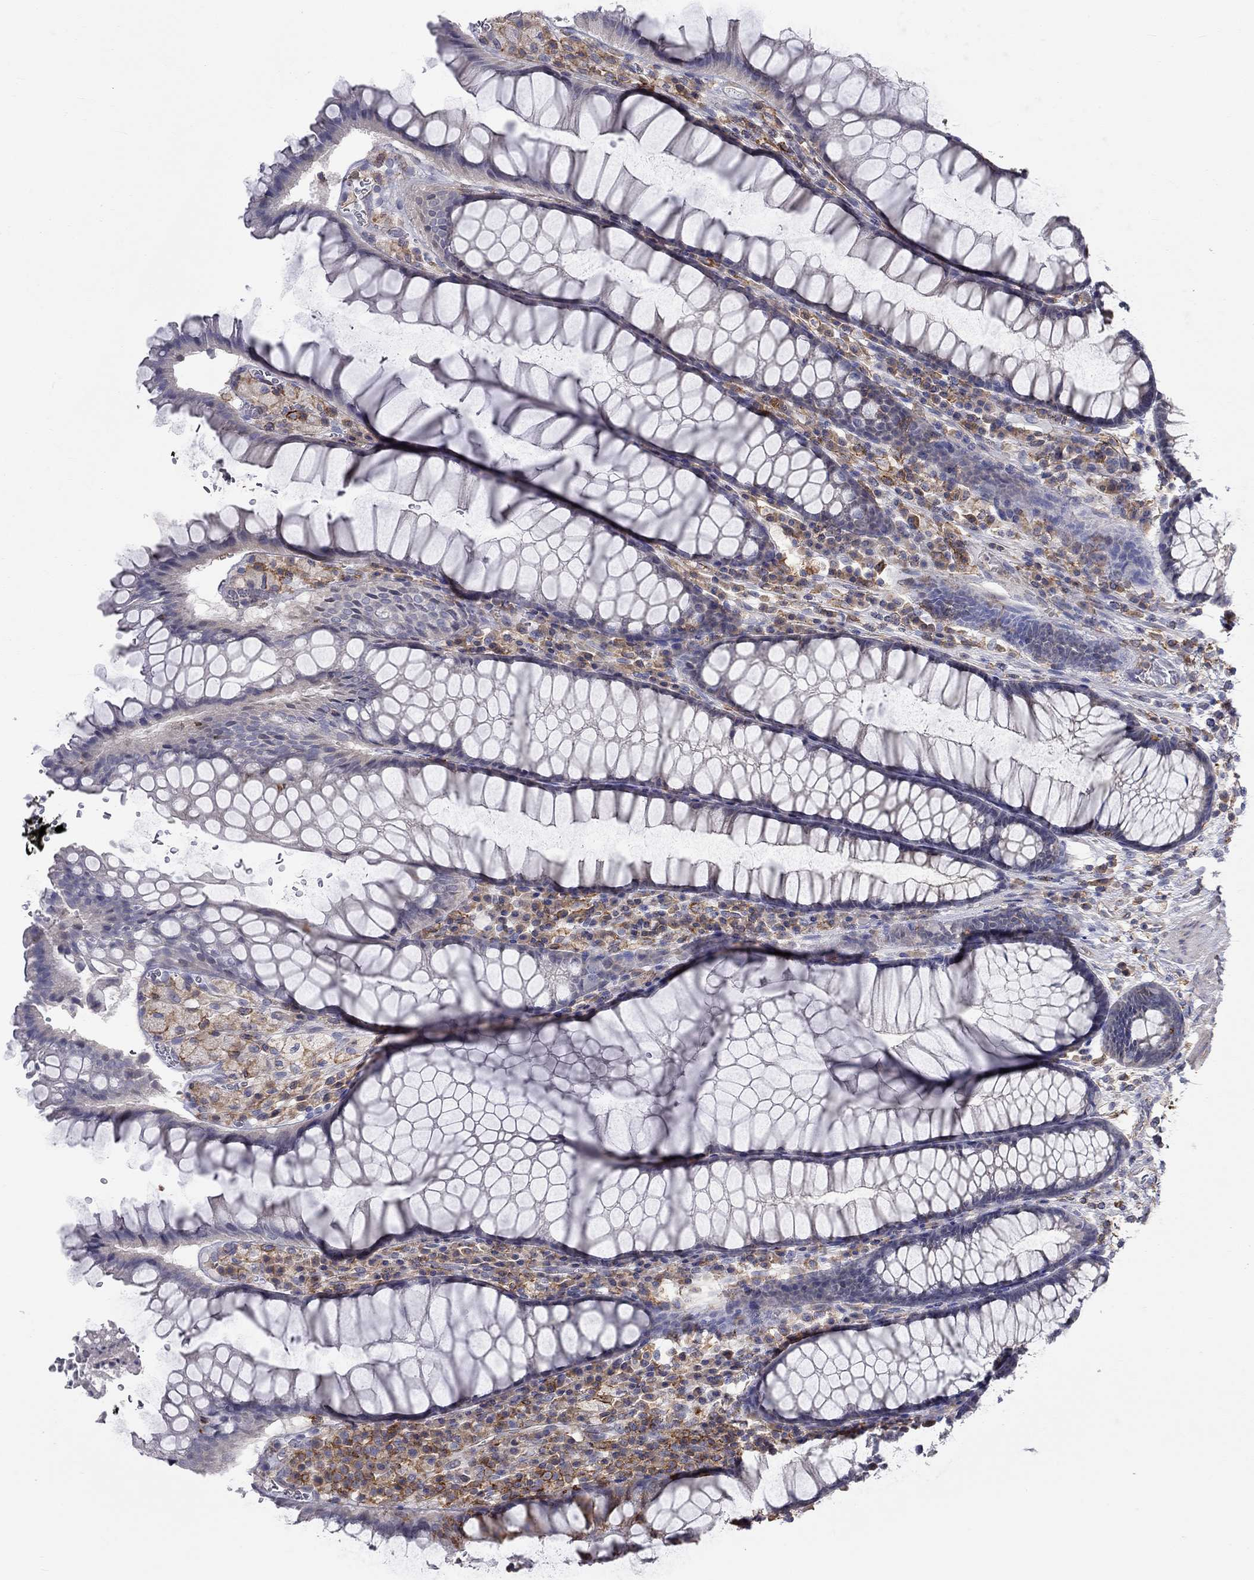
{"staining": {"intensity": "weak", "quantity": "<25%", "location": "cytoplasmic/membranous"}, "tissue": "rectum", "cell_type": "Glandular cells", "image_type": "normal", "snomed": [{"axis": "morphology", "description": "Normal tissue, NOS"}, {"axis": "topography", "description": "Rectum"}], "caption": "This is a histopathology image of IHC staining of normal rectum, which shows no staining in glandular cells. (DAB immunohistochemistry visualized using brightfield microscopy, high magnification).", "gene": "PCDHGA10", "patient": {"sex": "female", "age": 68}}